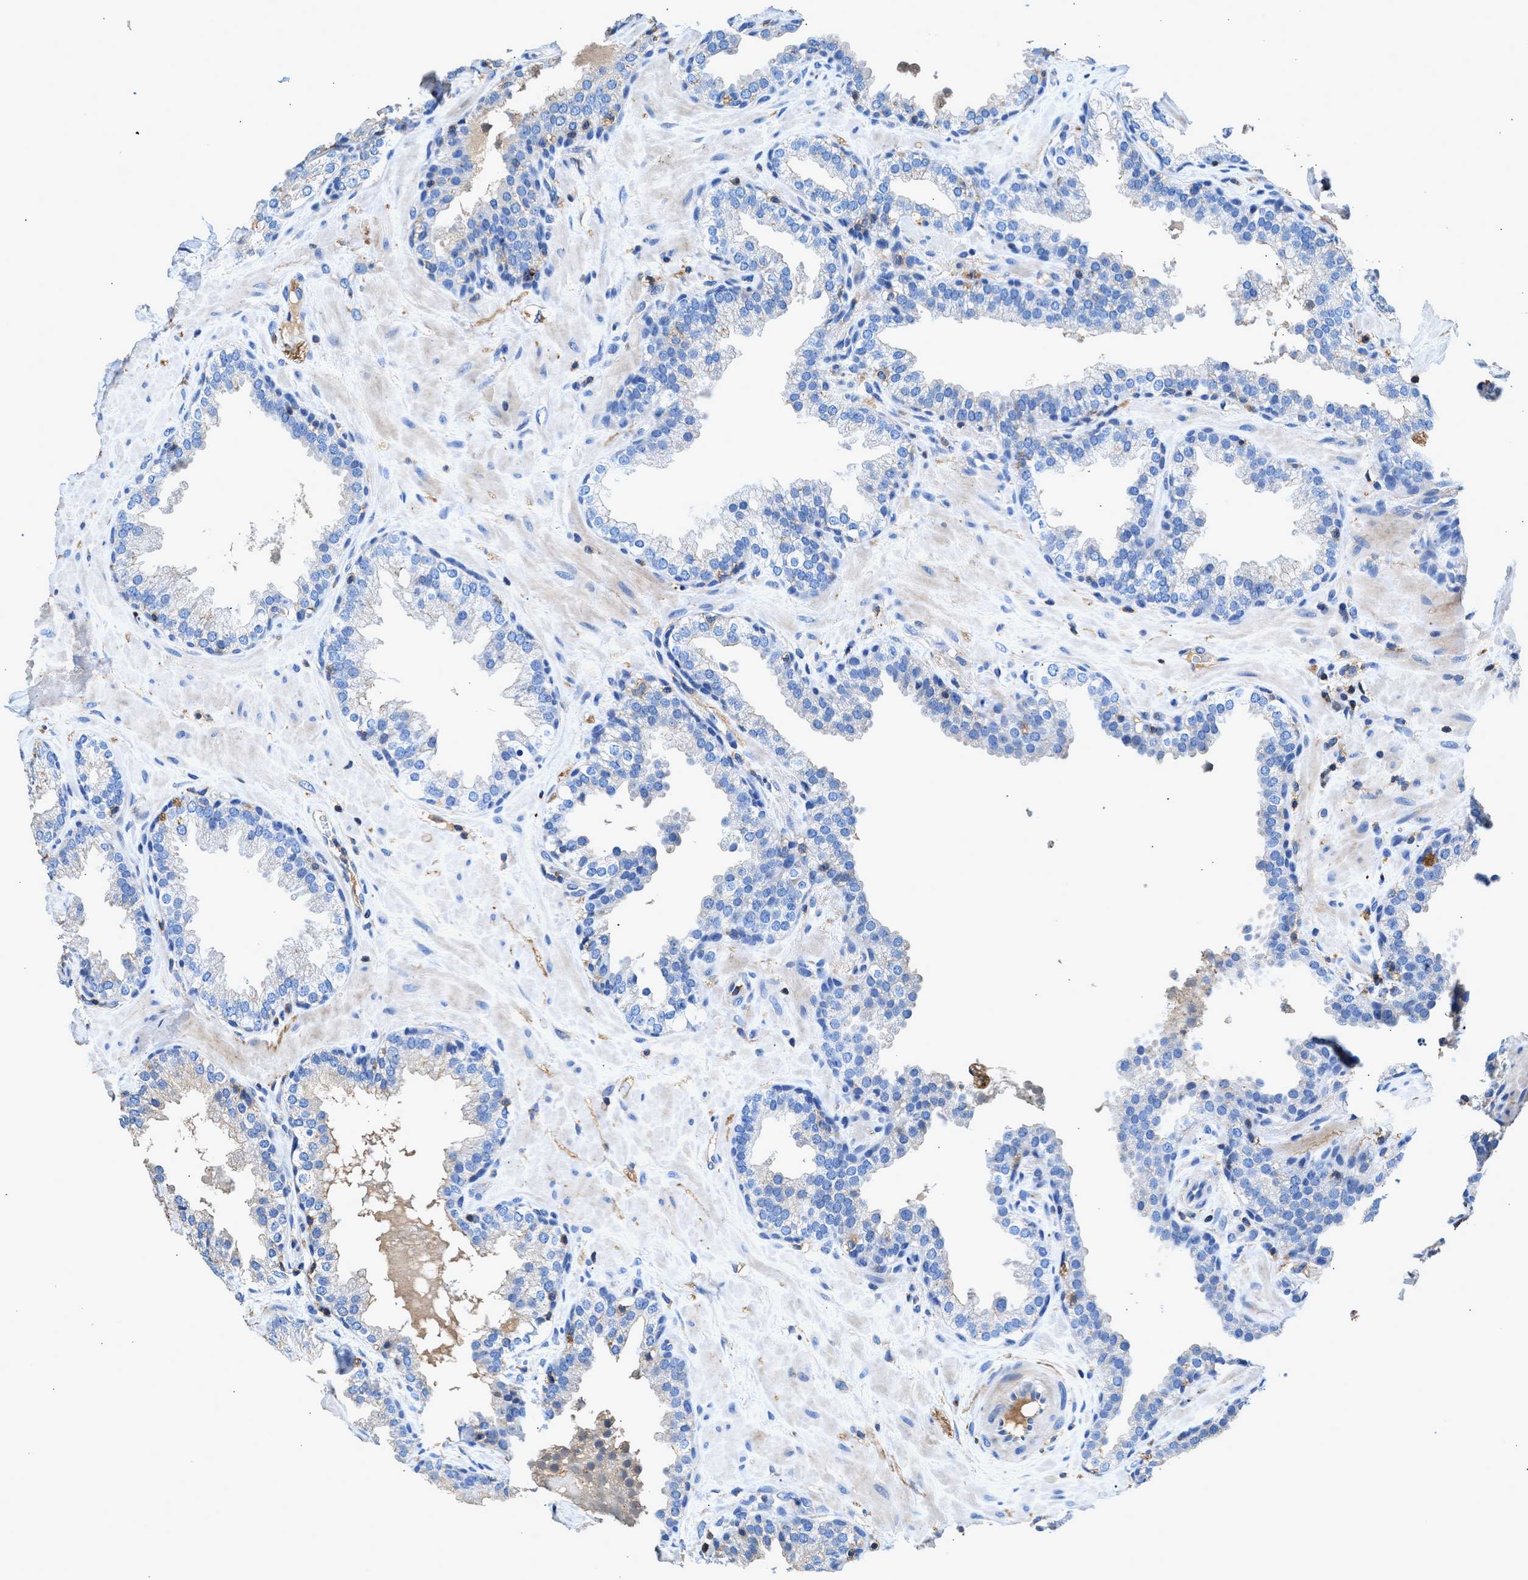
{"staining": {"intensity": "negative", "quantity": "none", "location": "none"}, "tissue": "prostate", "cell_type": "Glandular cells", "image_type": "normal", "snomed": [{"axis": "morphology", "description": "Normal tissue, NOS"}, {"axis": "topography", "description": "Prostate"}], "caption": "This is a photomicrograph of immunohistochemistry (IHC) staining of benign prostate, which shows no staining in glandular cells. (DAB (3,3'-diaminobenzidine) immunohistochemistry (IHC) visualized using brightfield microscopy, high magnification).", "gene": "KCNQ4", "patient": {"sex": "male", "age": 51}}